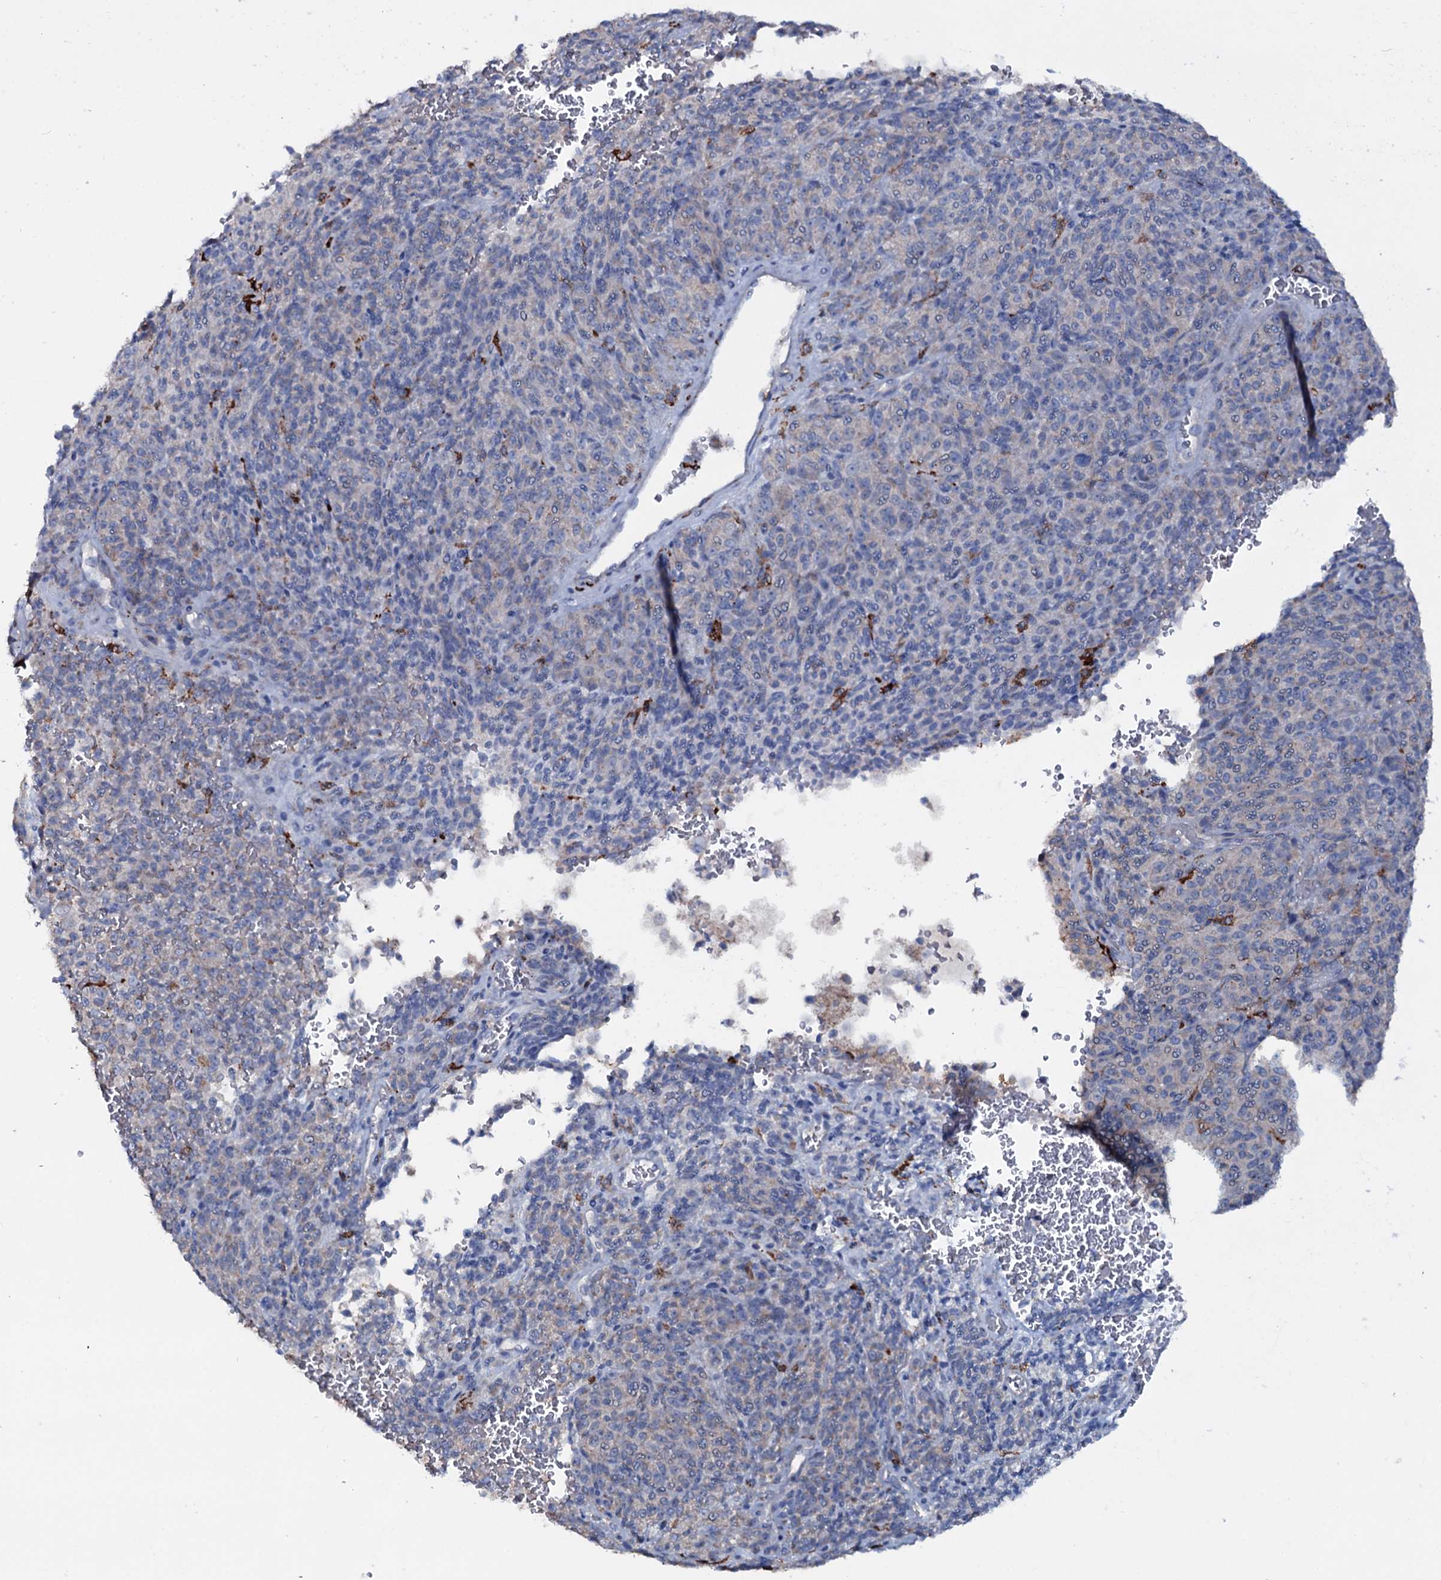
{"staining": {"intensity": "negative", "quantity": "none", "location": "none"}, "tissue": "melanoma", "cell_type": "Tumor cells", "image_type": "cancer", "snomed": [{"axis": "morphology", "description": "Malignant melanoma, Metastatic site"}, {"axis": "topography", "description": "Brain"}], "caption": "Micrograph shows no protein positivity in tumor cells of malignant melanoma (metastatic site) tissue.", "gene": "OSBPL2", "patient": {"sex": "female", "age": 56}}